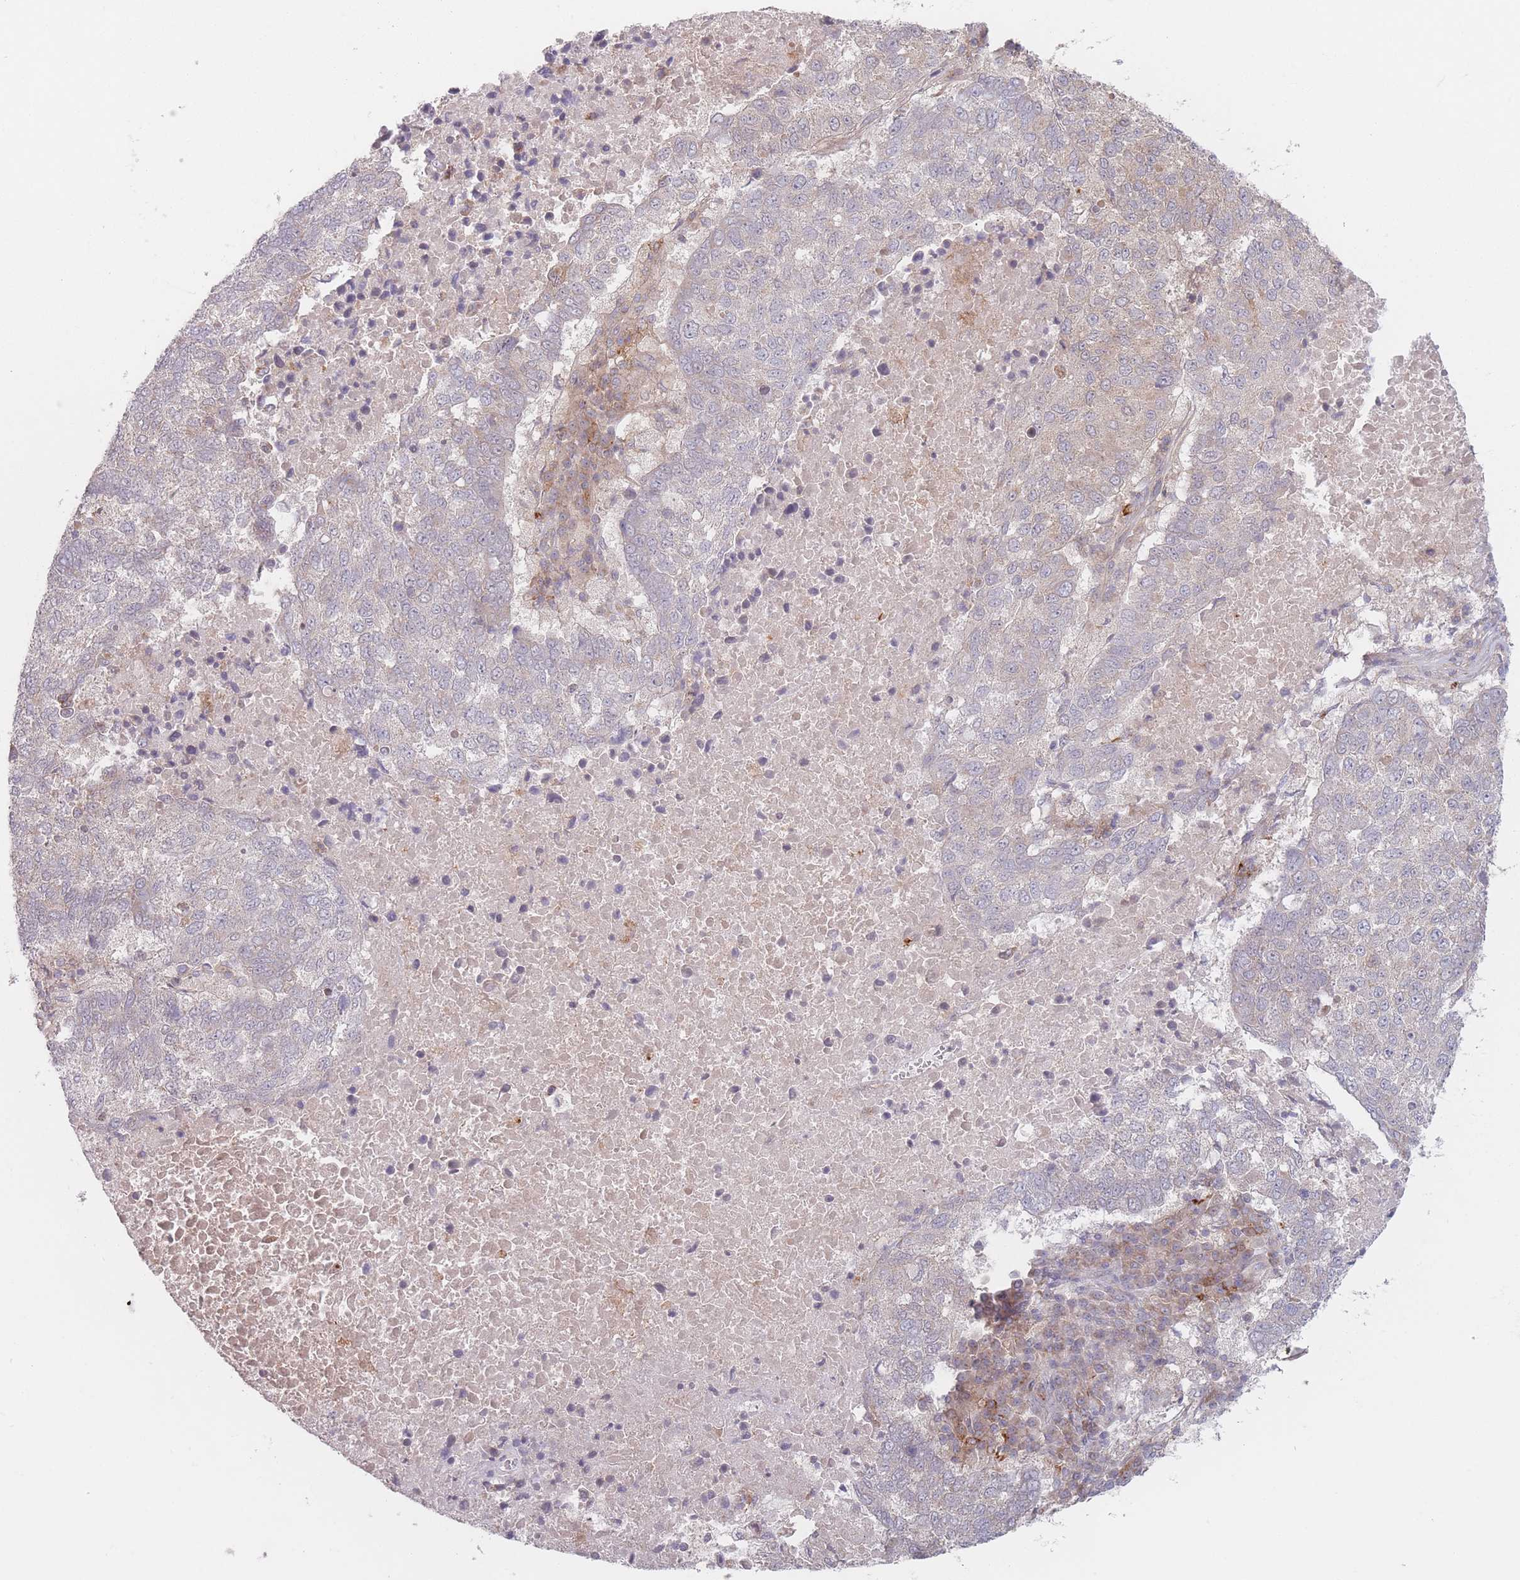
{"staining": {"intensity": "weak", "quantity": "<25%", "location": "cytoplasmic/membranous"}, "tissue": "lung cancer", "cell_type": "Tumor cells", "image_type": "cancer", "snomed": [{"axis": "morphology", "description": "Squamous cell carcinoma, NOS"}, {"axis": "topography", "description": "Lung"}], "caption": "The image displays no significant positivity in tumor cells of lung cancer (squamous cell carcinoma).", "gene": "PPM1A", "patient": {"sex": "male", "age": 73}}